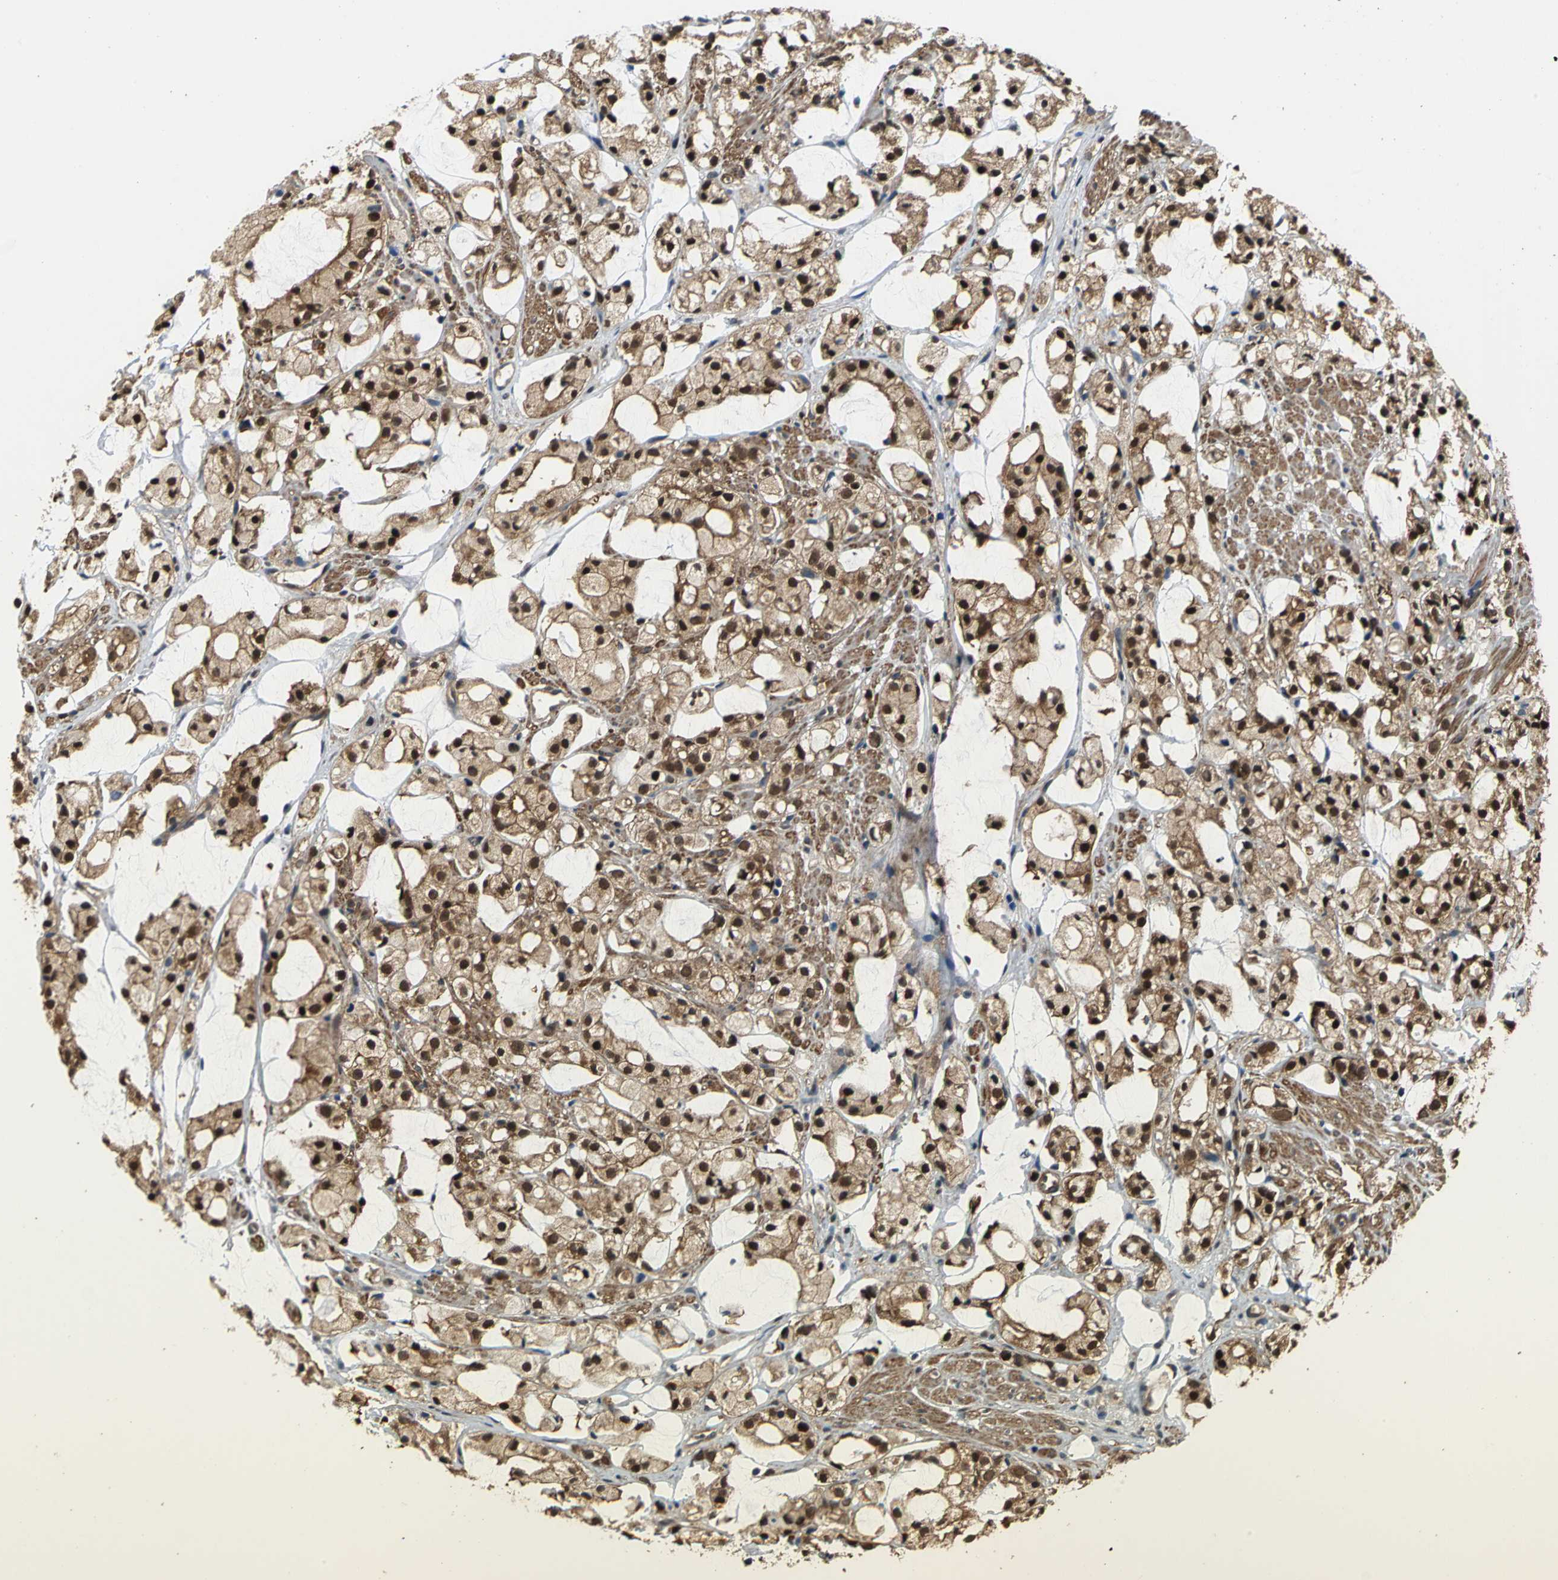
{"staining": {"intensity": "strong", "quantity": ">75%", "location": "cytoplasmic/membranous,nuclear"}, "tissue": "prostate cancer", "cell_type": "Tumor cells", "image_type": "cancer", "snomed": [{"axis": "morphology", "description": "Adenocarcinoma, High grade"}, {"axis": "topography", "description": "Prostate"}], "caption": "Prostate cancer (adenocarcinoma (high-grade)) was stained to show a protein in brown. There is high levels of strong cytoplasmic/membranous and nuclear positivity in about >75% of tumor cells.", "gene": "EIF2B2", "patient": {"sex": "male", "age": 85}}